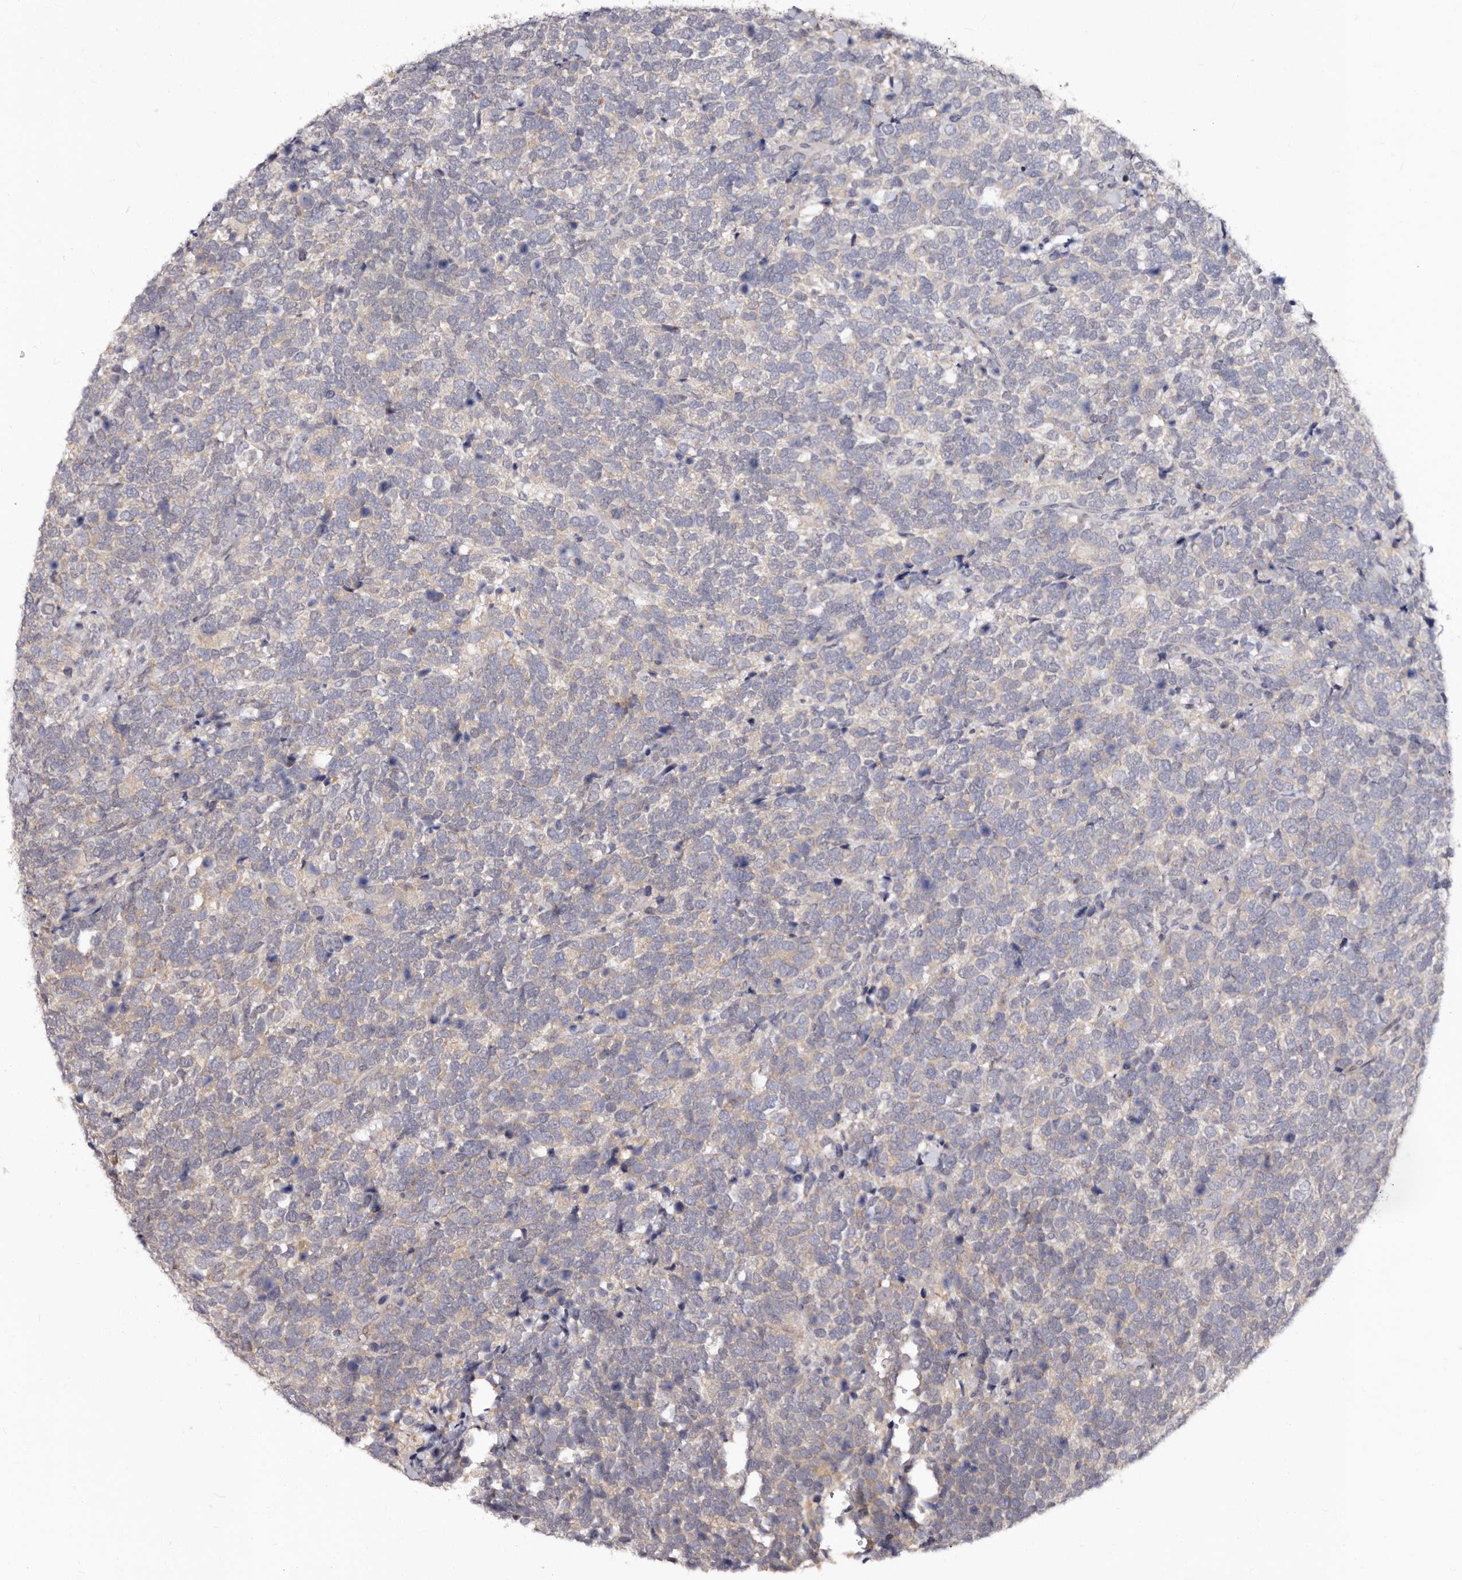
{"staining": {"intensity": "negative", "quantity": "none", "location": "none"}, "tissue": "urothelial cancer", "cell_type": "Tumor cells", "image_type": "cancer", "snomed": [{"axis": "morphology", "description": "Urothelial carcinoma, High grade"}, {"axis": "topography", "description": "Urinary bladder"}], "caption": "Immunohistochemistry (IHC) of human urothelial cancer demonstrates no positivity in tumor cells.", "gene": "PHF20L1", "patient": {"sex": "female", "age": 82}}